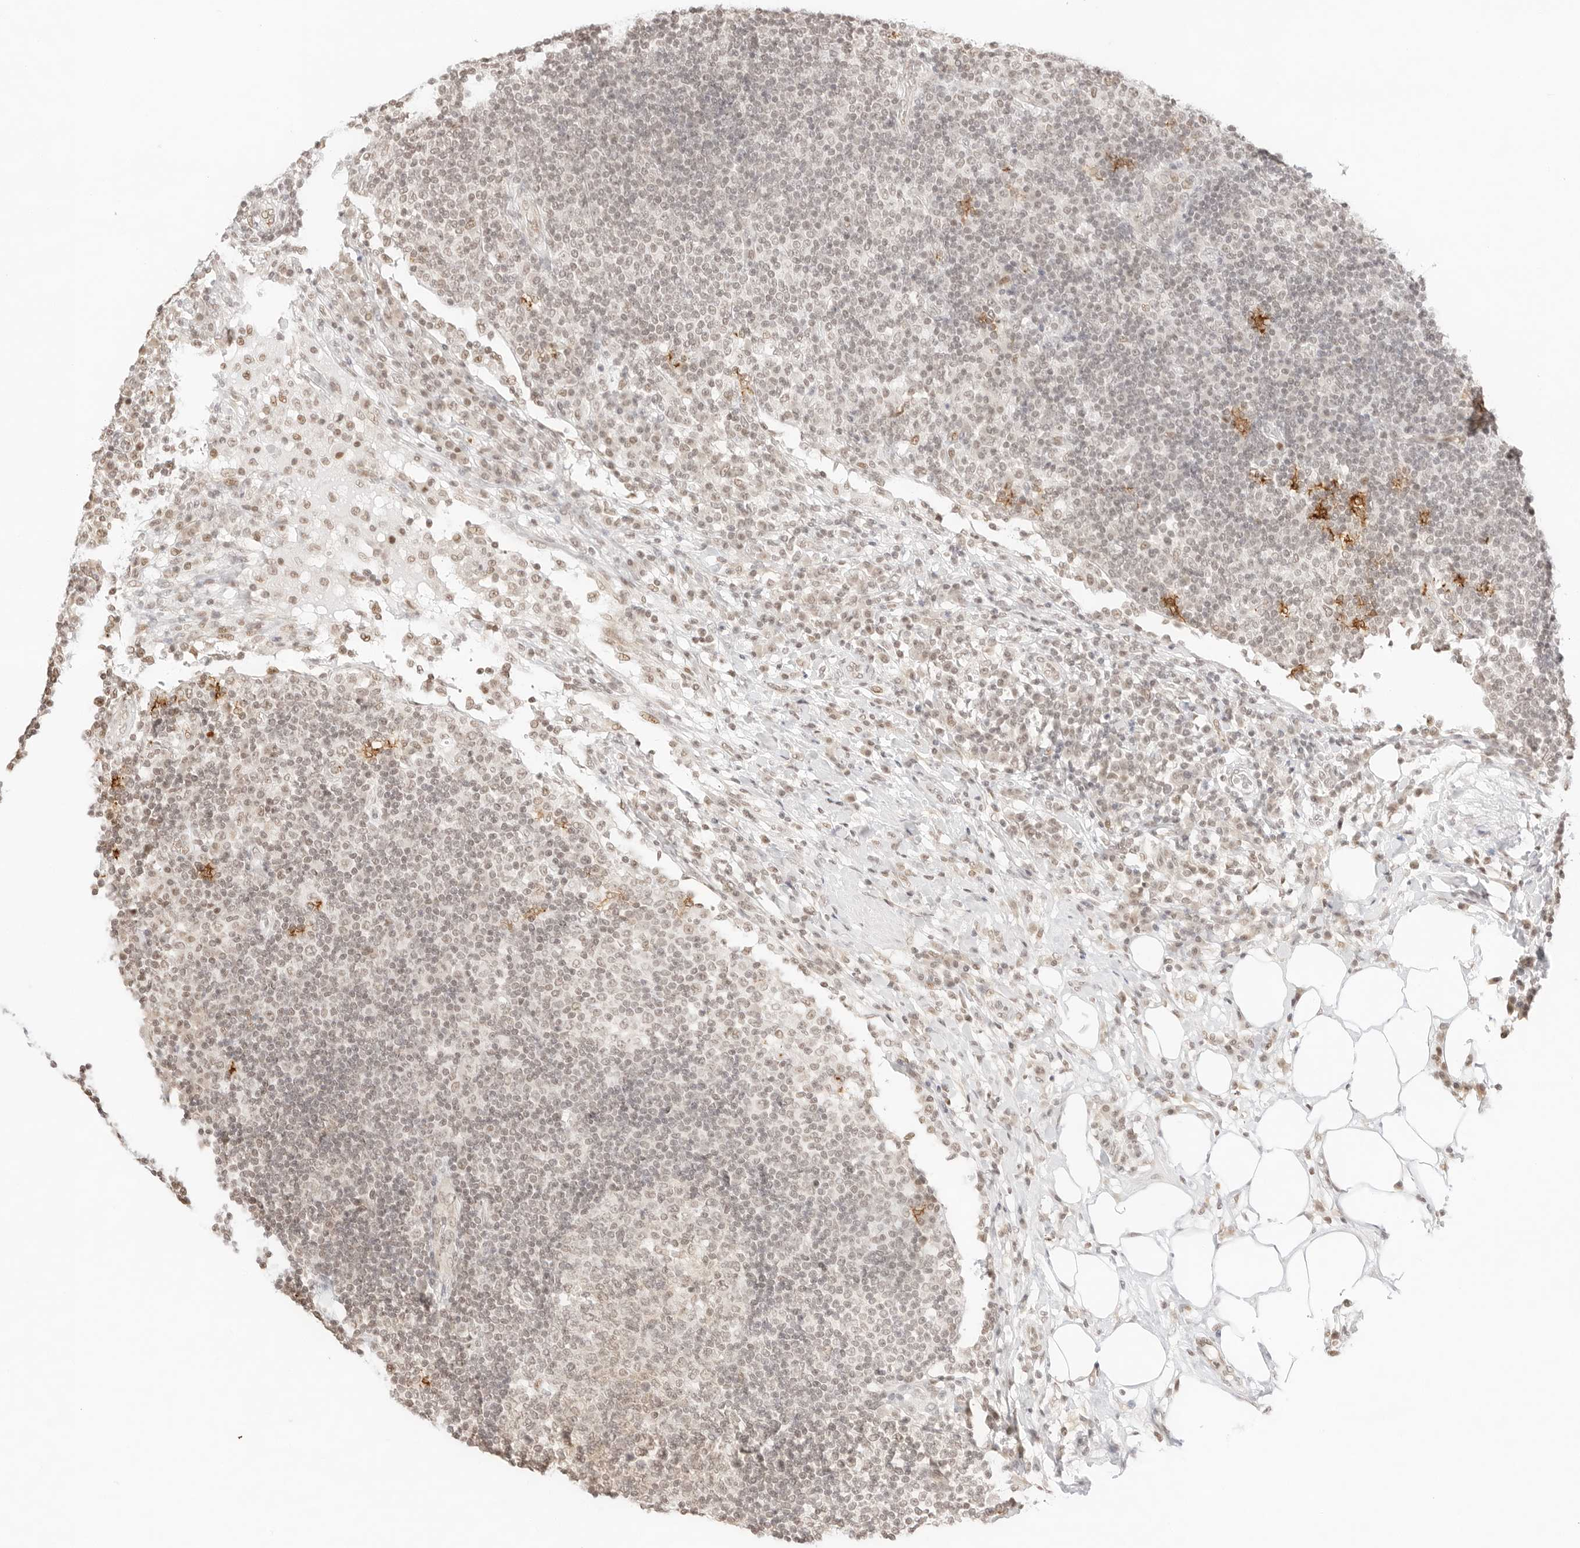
{"staining": {"intensity": "negative", "quantity": "none", "location": "none"}, "tissue": "lymph node", "cell_type": "Germinal center cells", "image_type": "normal", "snomed": [{"axis": "morphology", "description": "Normal tissue, NOS"}, {"axis": "topography", "description": "Lymph node"}], "caption": "There is no significant positivity in germinal center cells of lymph node. (DAB (3,3'-diaminobenzidine) IHC with hematoxylin counter stain).", "gene": "GNAS", "patient": {"sex": "female", "age": 53}}